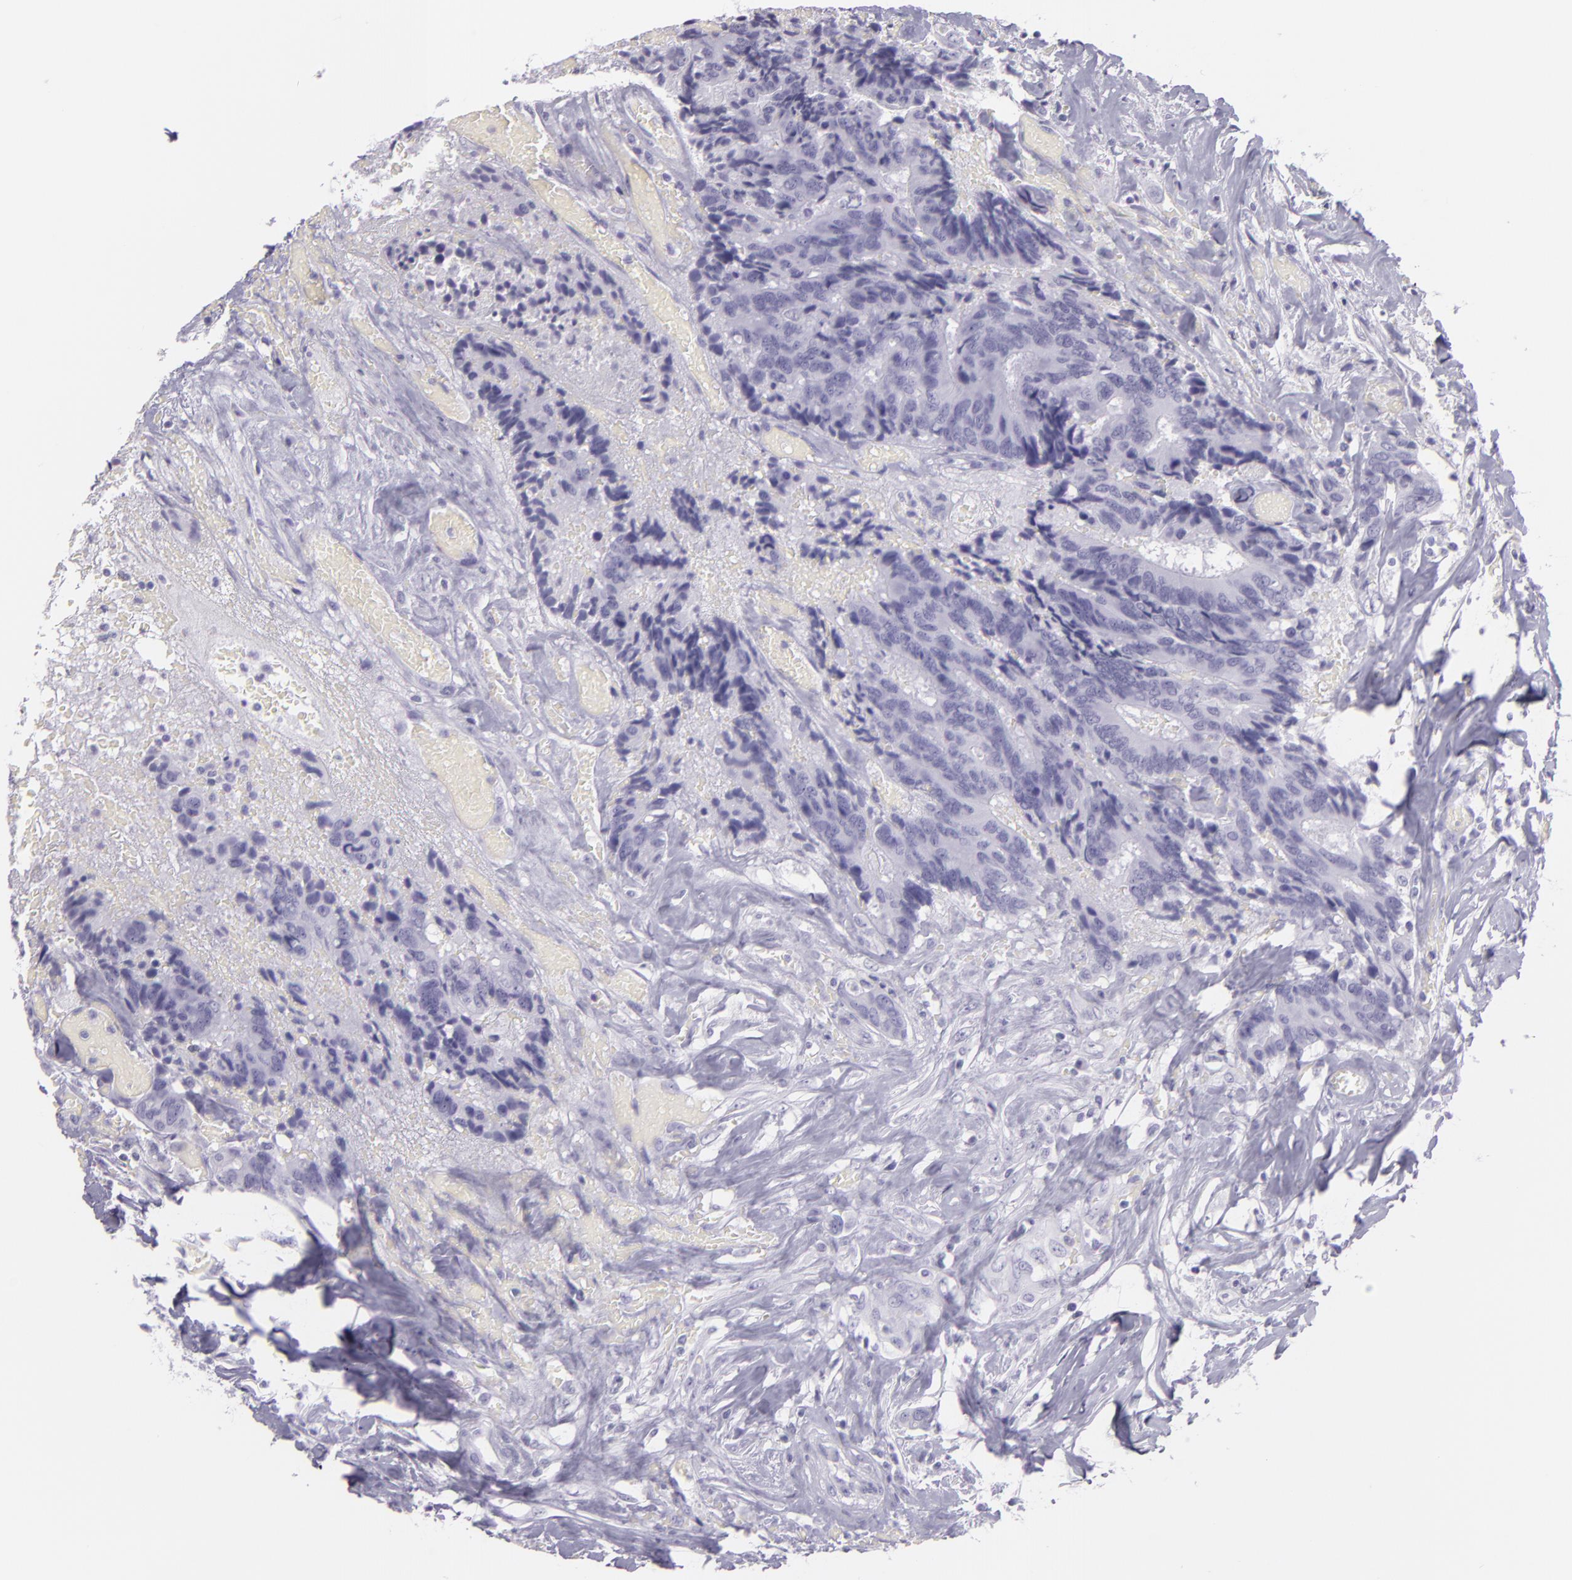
{"staining": {"intensity": "negative", "quantity": "none", "location": "none"}, "tissue": "colorectal cancer", "cell_type": "Tumor cells", "image_type": "cancer", "snomed": [{"axis": "morphology", "description": "Adenocarcinoma, NOS"}, {"axis": "topography", "description": "Rectum"}], "caption": "This is an IHC histopathology image of human colorectal cancer (adenocarcinoma). There is no positivity in tumor cells.", "gene": "MUC6", "patient": {"sex": "male", "age": 55}}